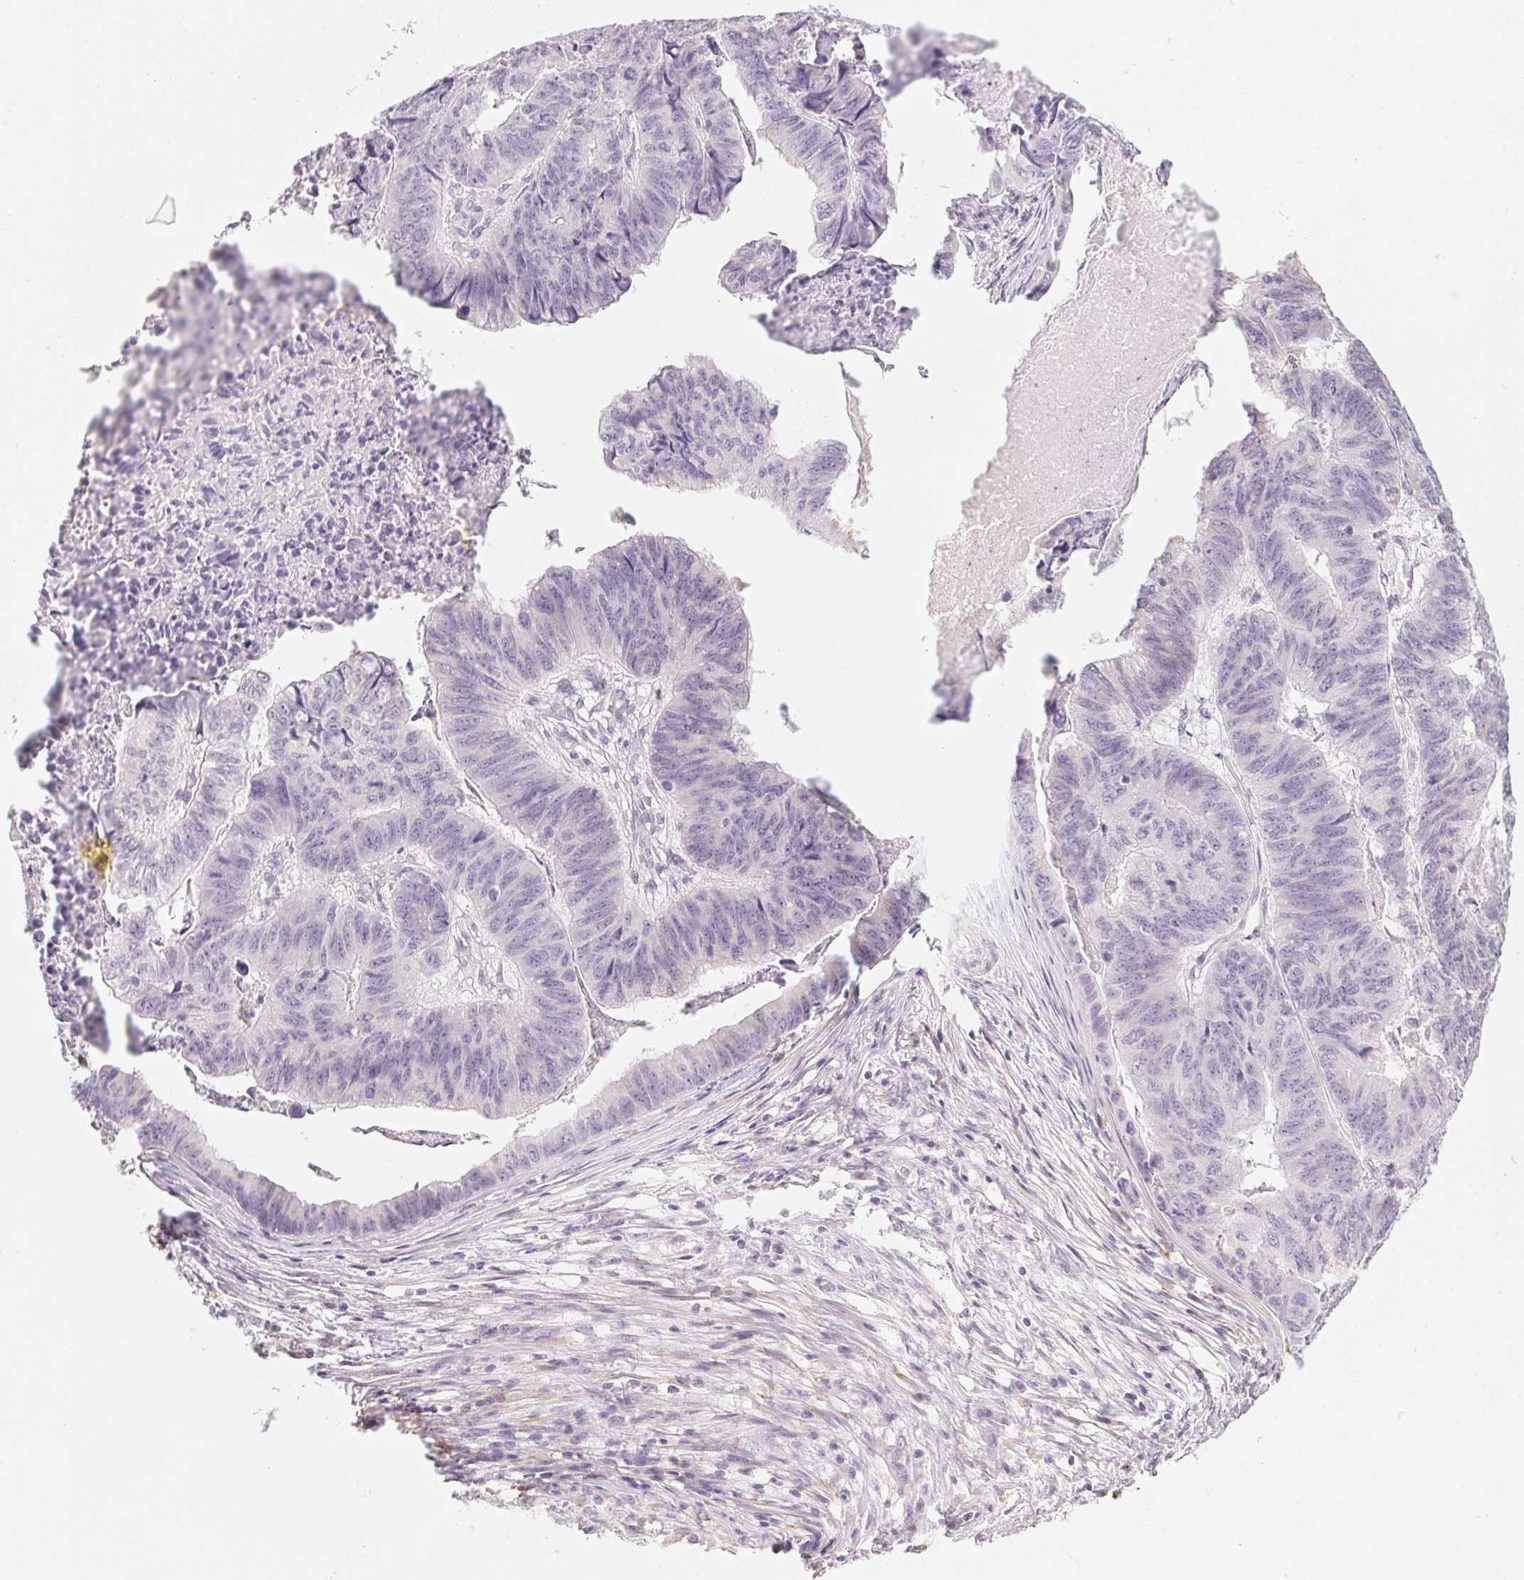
{"staining": {"intensity": "negative", "quantity": "none", "location": "none"}, "tissue": "stomach cancer", "cell_type": "Tumor cells", "image_type": "cancer", "snomed": [{"axis": "morphology", "description": "Adenocarcinoma, NOS"}, {"axis": "topography", "description": "Stomach, lower"}], "caption": "The immunohistochemistry image has no significant positivity in tumor cells of stomach adenocarcinoma tissue.", "gene": "PRPH", "patient": {"sex": "male", "age": 77}}